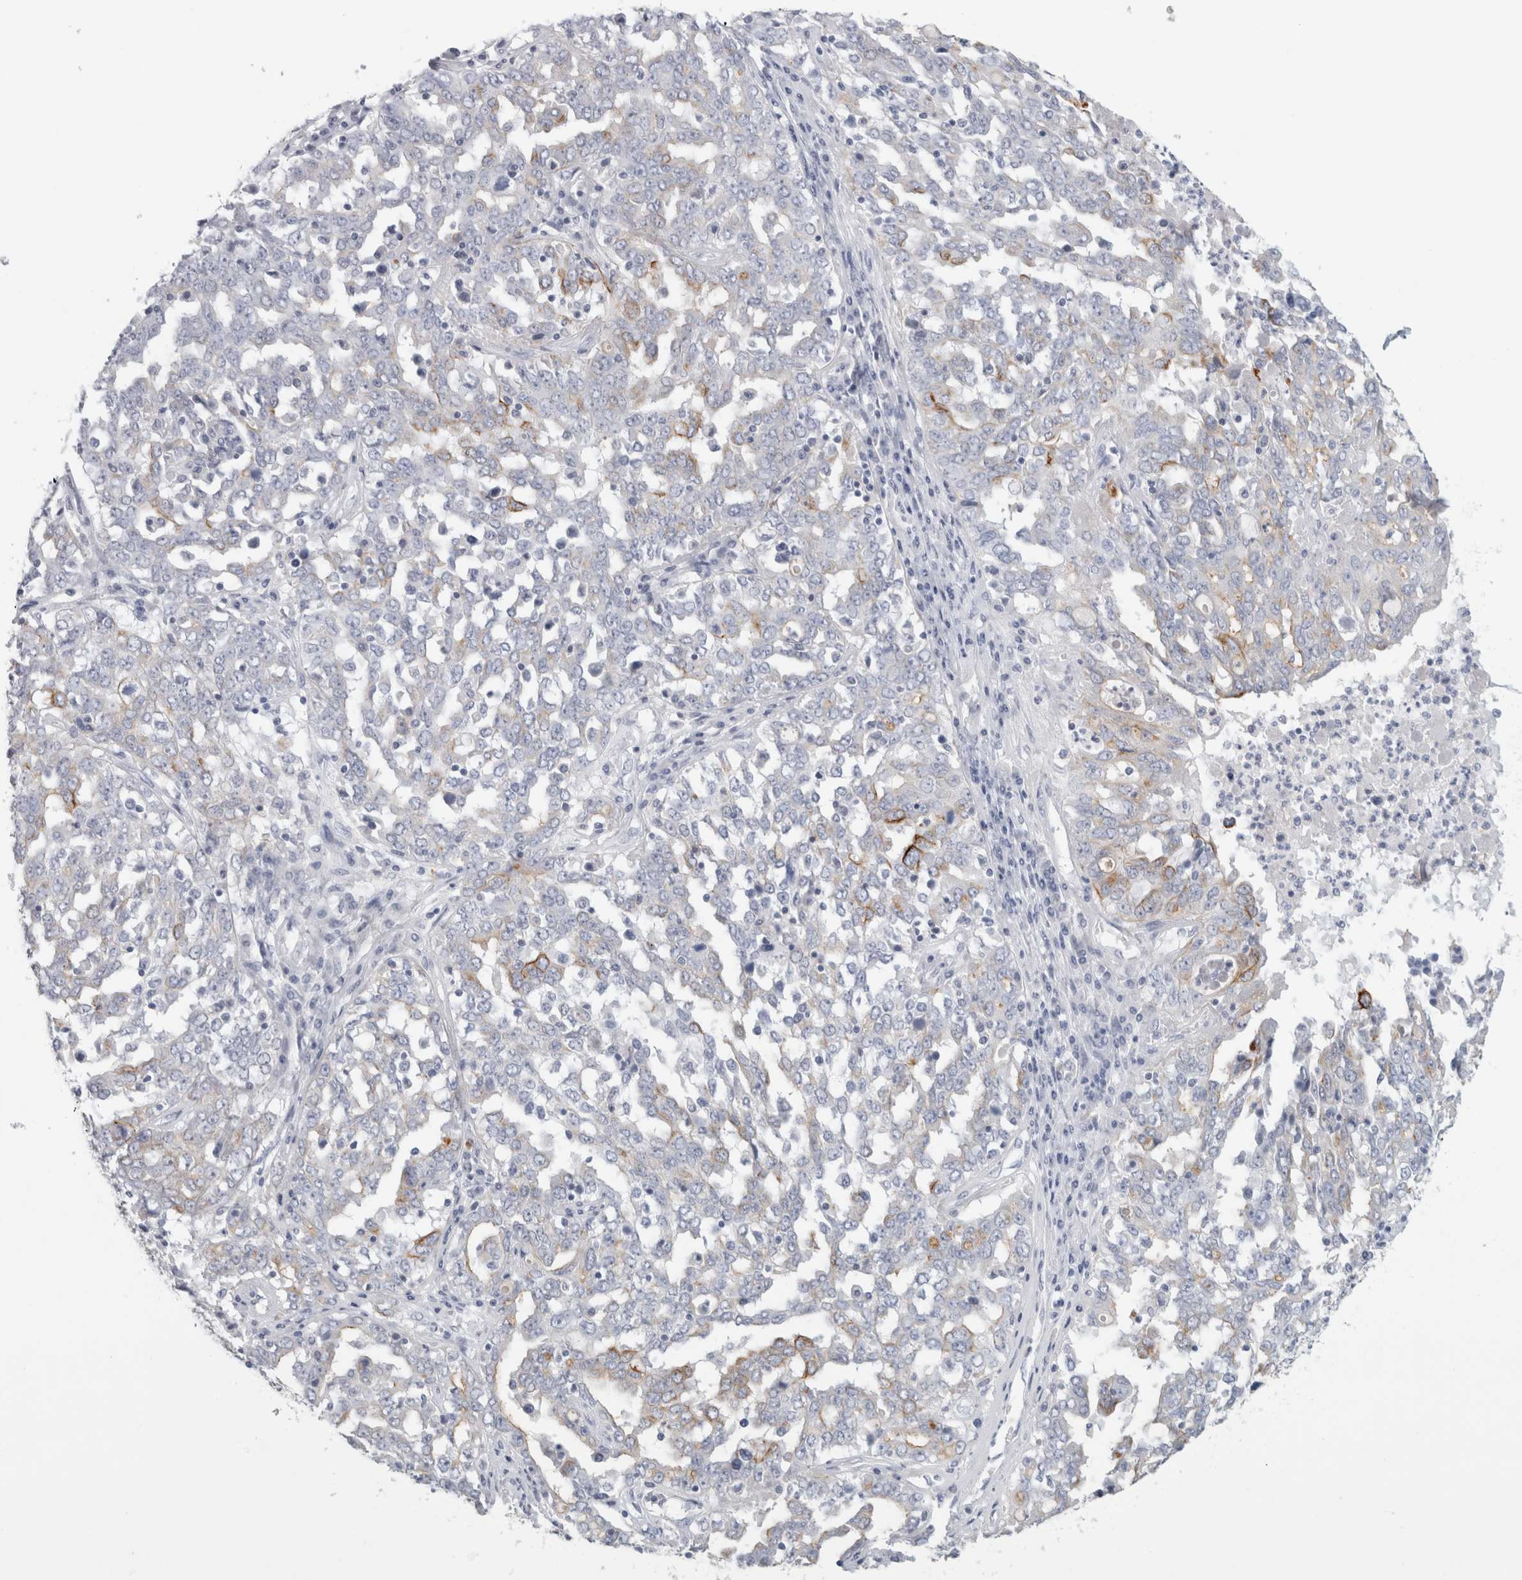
{"staining": {"intensity": "moderate", "quantity": "<25%", "location": "cytoplasmic/membranous"}, "tissue": "ovarian cancer", "cell_type": "Tumor cells", "image_type": "cancer", "snomed": [{"axis": "morphology", "description": "Carcinoma, endometroid"}, {"axis": "topography", "description": "Ovary"}], "caption": "Endometroid carcinoma (ovarian) was stained to show a protein in brown. There is low levels of moderate cytoplasmic/membranous staining in about <25% of tumor cells.", "gene": "SLC28A3", "patient": {"sex": "female", "age": 62}}